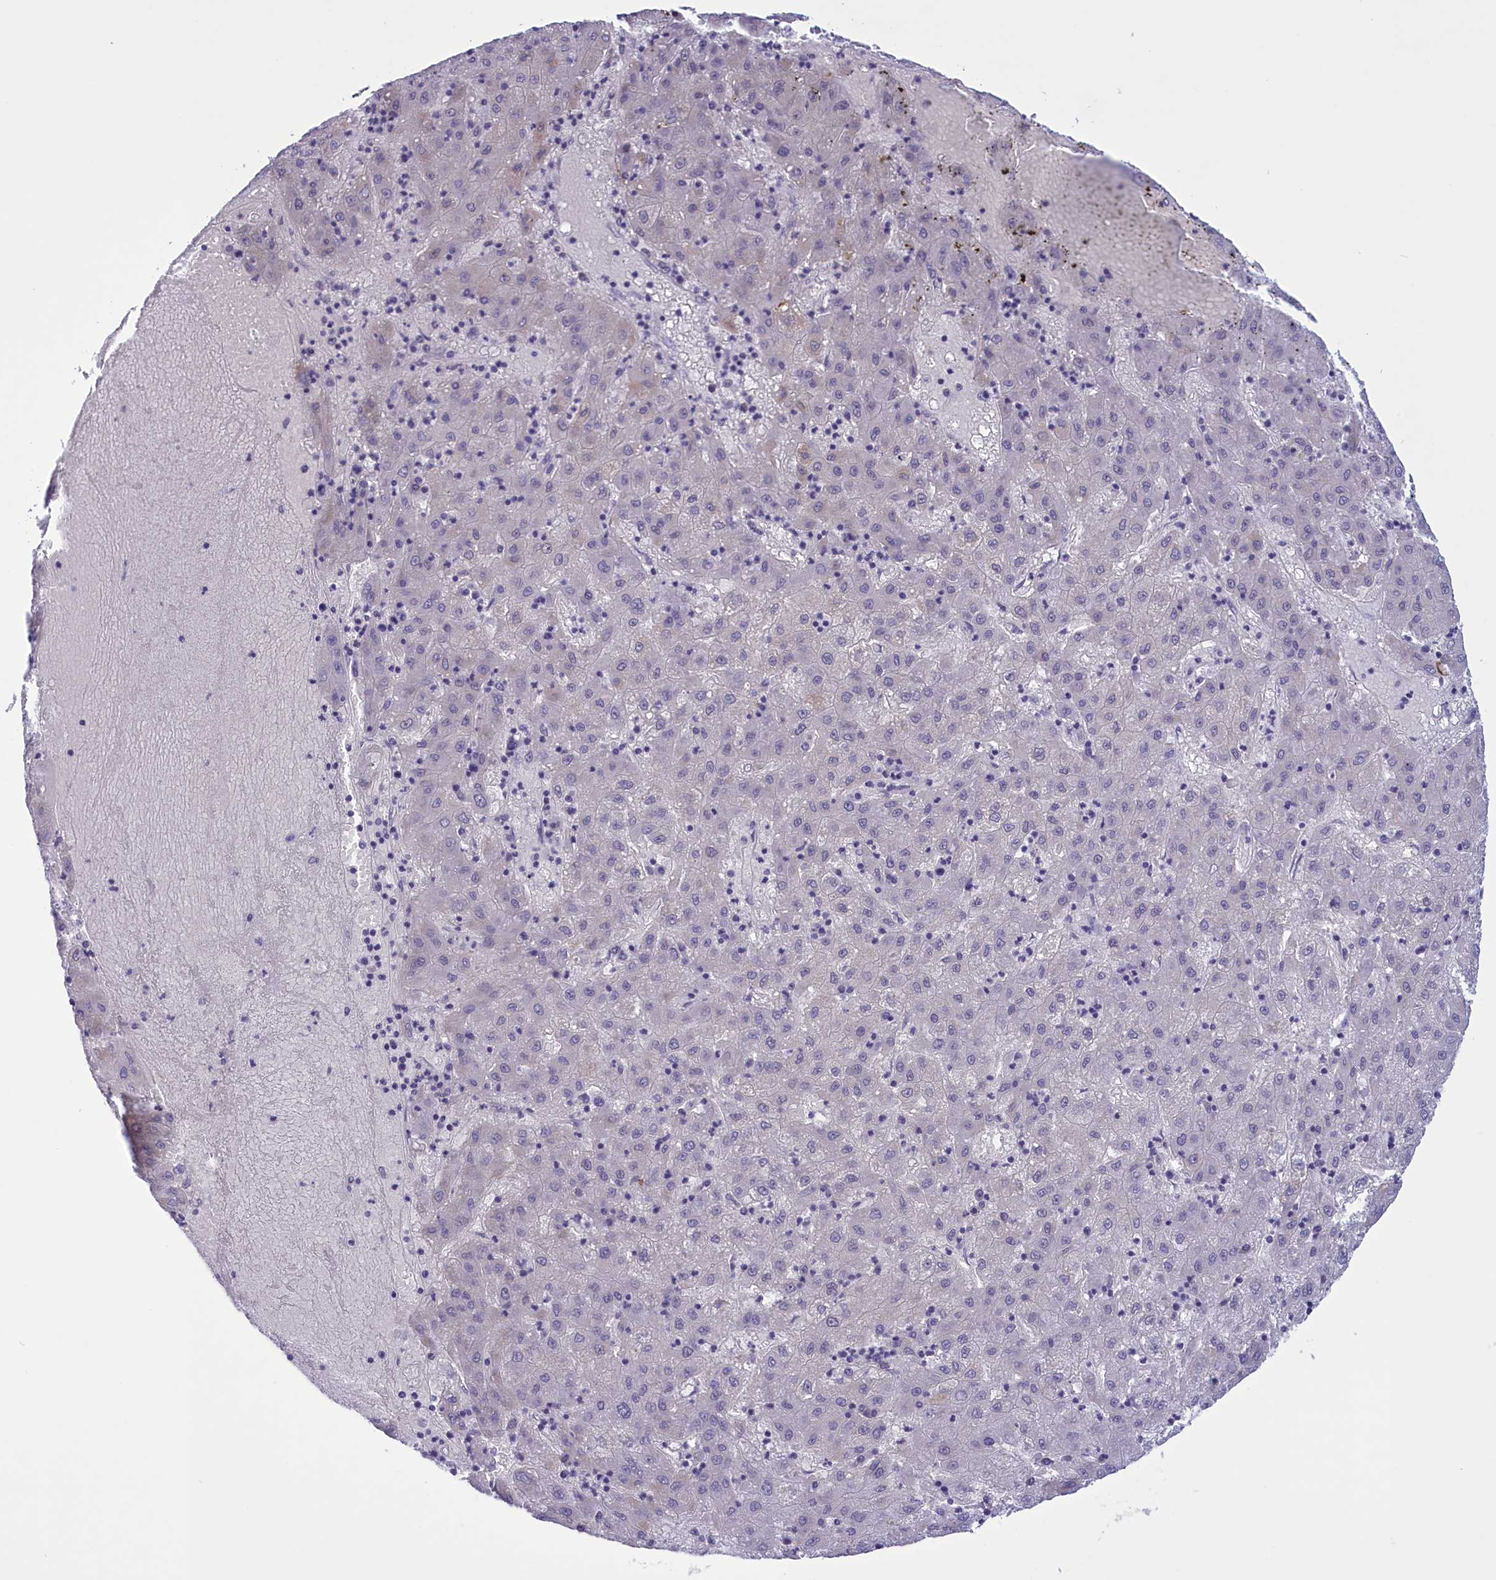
{"staining": {"intensity": "negative", "quantity": "none", "location": "none"}, "tissue": "liver cancer", "cell_type": "Tumor cells", "image_type": "cancer", "snomed": [{"axis": "morphology", "description": "Carcinoma, Hepatocellular, NOS"}, {"axis": "topography", "description": "Liver"}], "caption": "Tumor cells are negative for protein expression in human hepatocellular carcinoma (liver).", "gene": "ELOA2", "patient": {"sex": "male", "age": 72}}